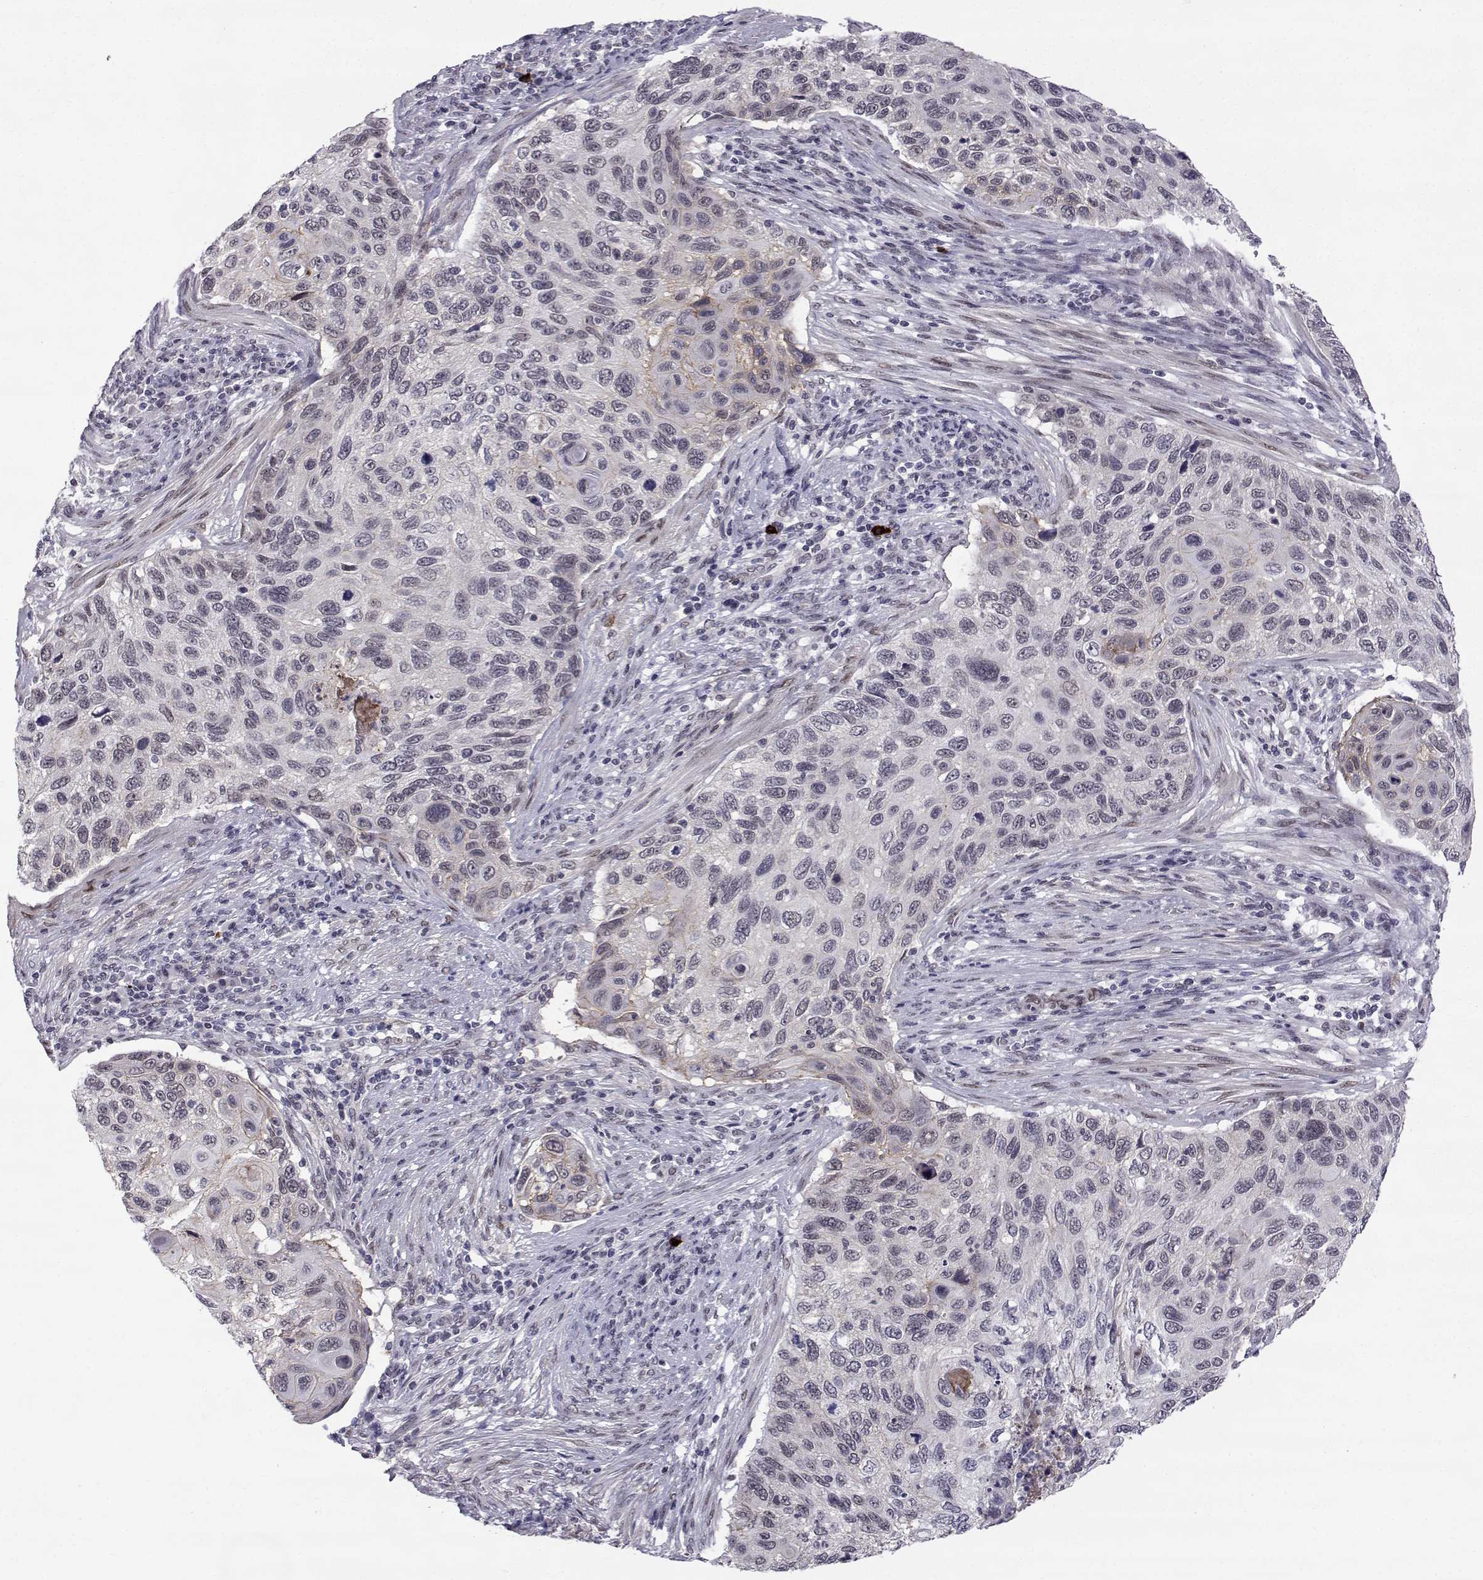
{"staining": {"intensity": "weak", "quantity": "<25%", "location": "cytoplasmic/membranous"}, "tissue": "cervical cancer", "cell_type": "Tumor cells", "image_type": "cancer", "snomed": [{"axis": "morphology", "description": "Squamous cell carcinoma, NOS"}, {"axis": "topography", "description": "Cervix"}], "caption": "IHC of cervical squamous cell carcinoma reveals no expression in tumor cells.", "gene": "RBM24", "patient": {"sex": "female", "age": 70}}